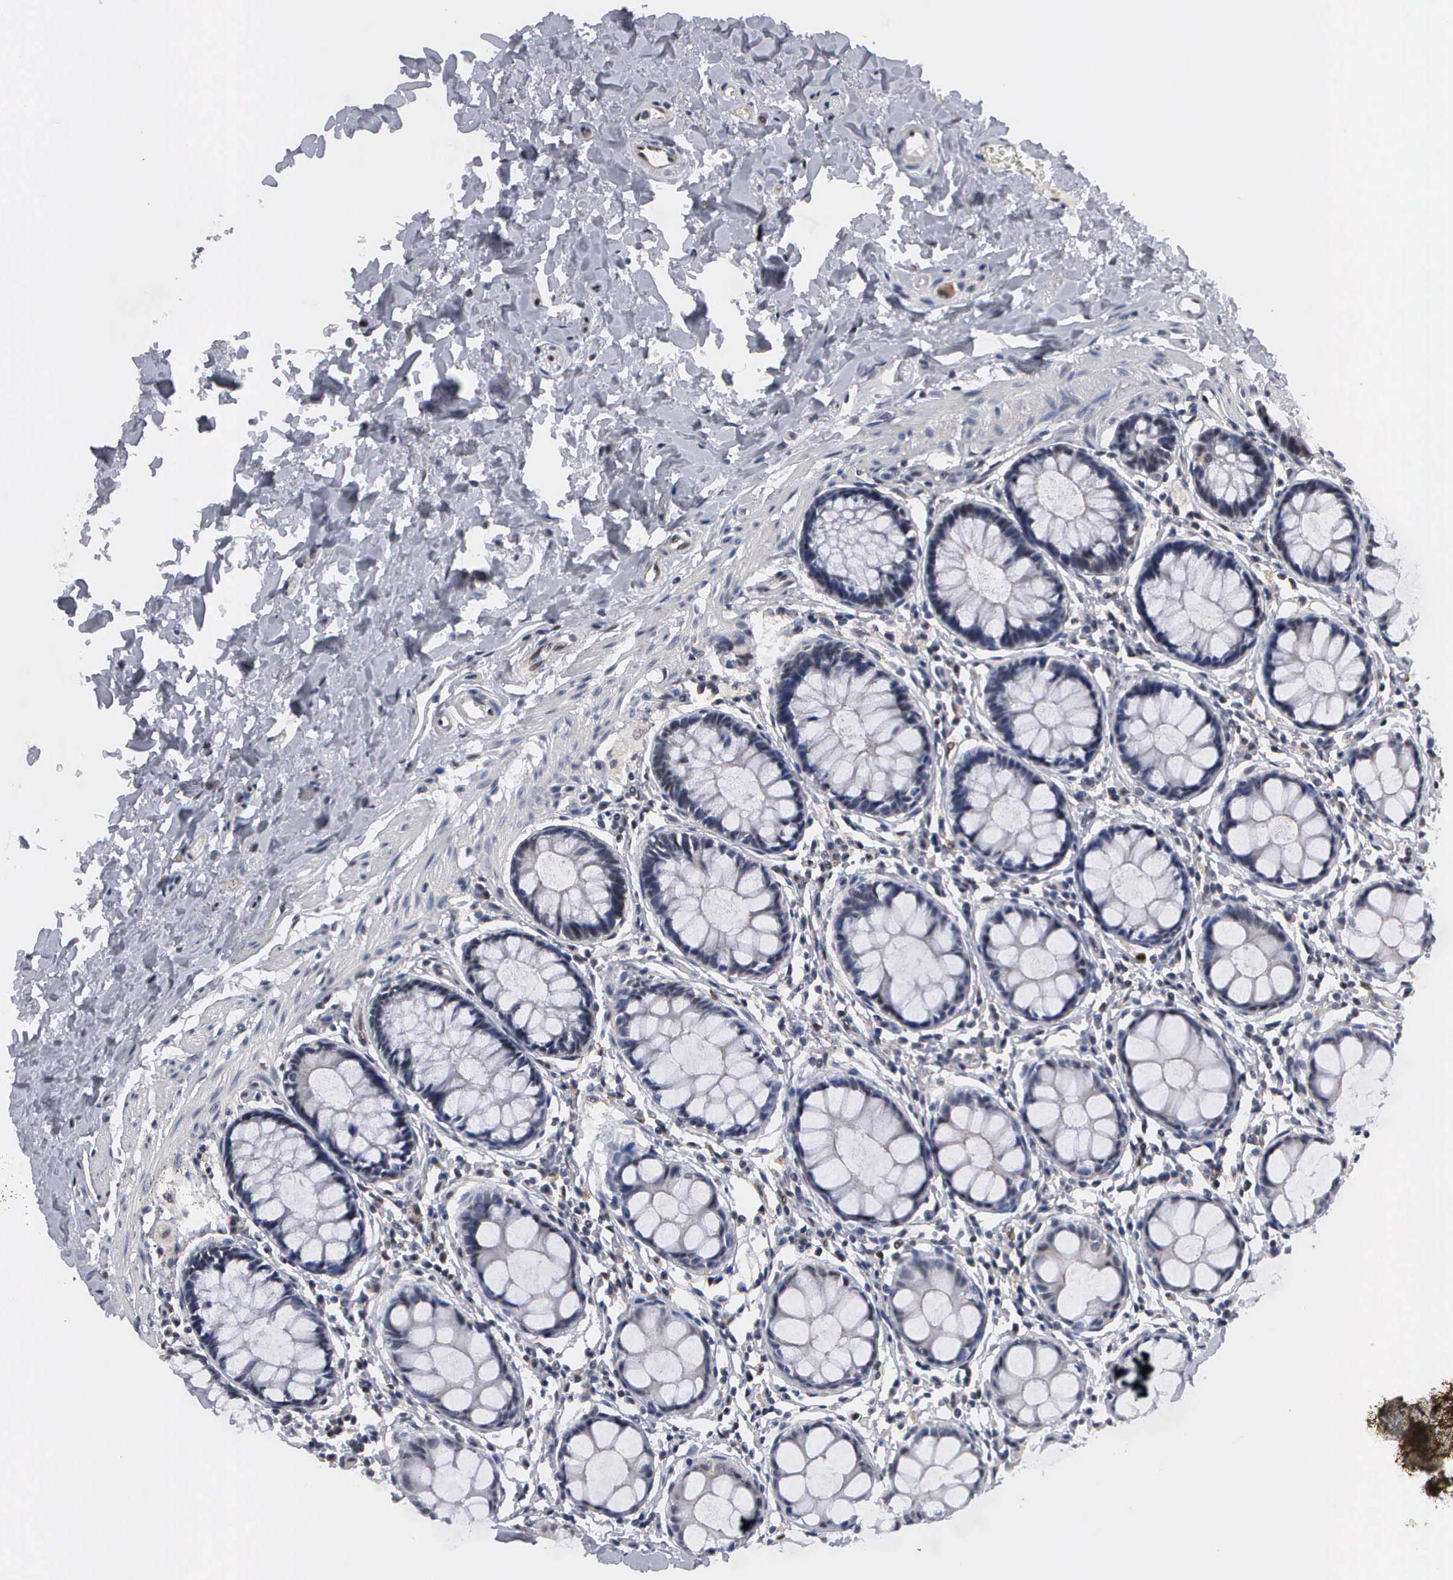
{"staining": {"intensity": "negative", "quantity": "none", "location": "none"}, "tissue": "rectum", "cell_type": "Glandular cells", "image_type": "normal", "snomed": [{"axis": "morphology", "description": "Normal tissue, NOS"}, {"axis": "topography", "description": "Rectum"}], "caption": "Immunohistochemistry histopathology image of unremarkable rectum stained for a protein (brown), which displays no staining in glandular cells. (Stains: DAB (3,3'-diaminobenzidine) immunohistochemistry with hematoxylin counter stain, Microscopy: brightfield microscopy at high magnification).", "gene": "ZBTB33", "patient": {"sex": "male", "age": 86}}